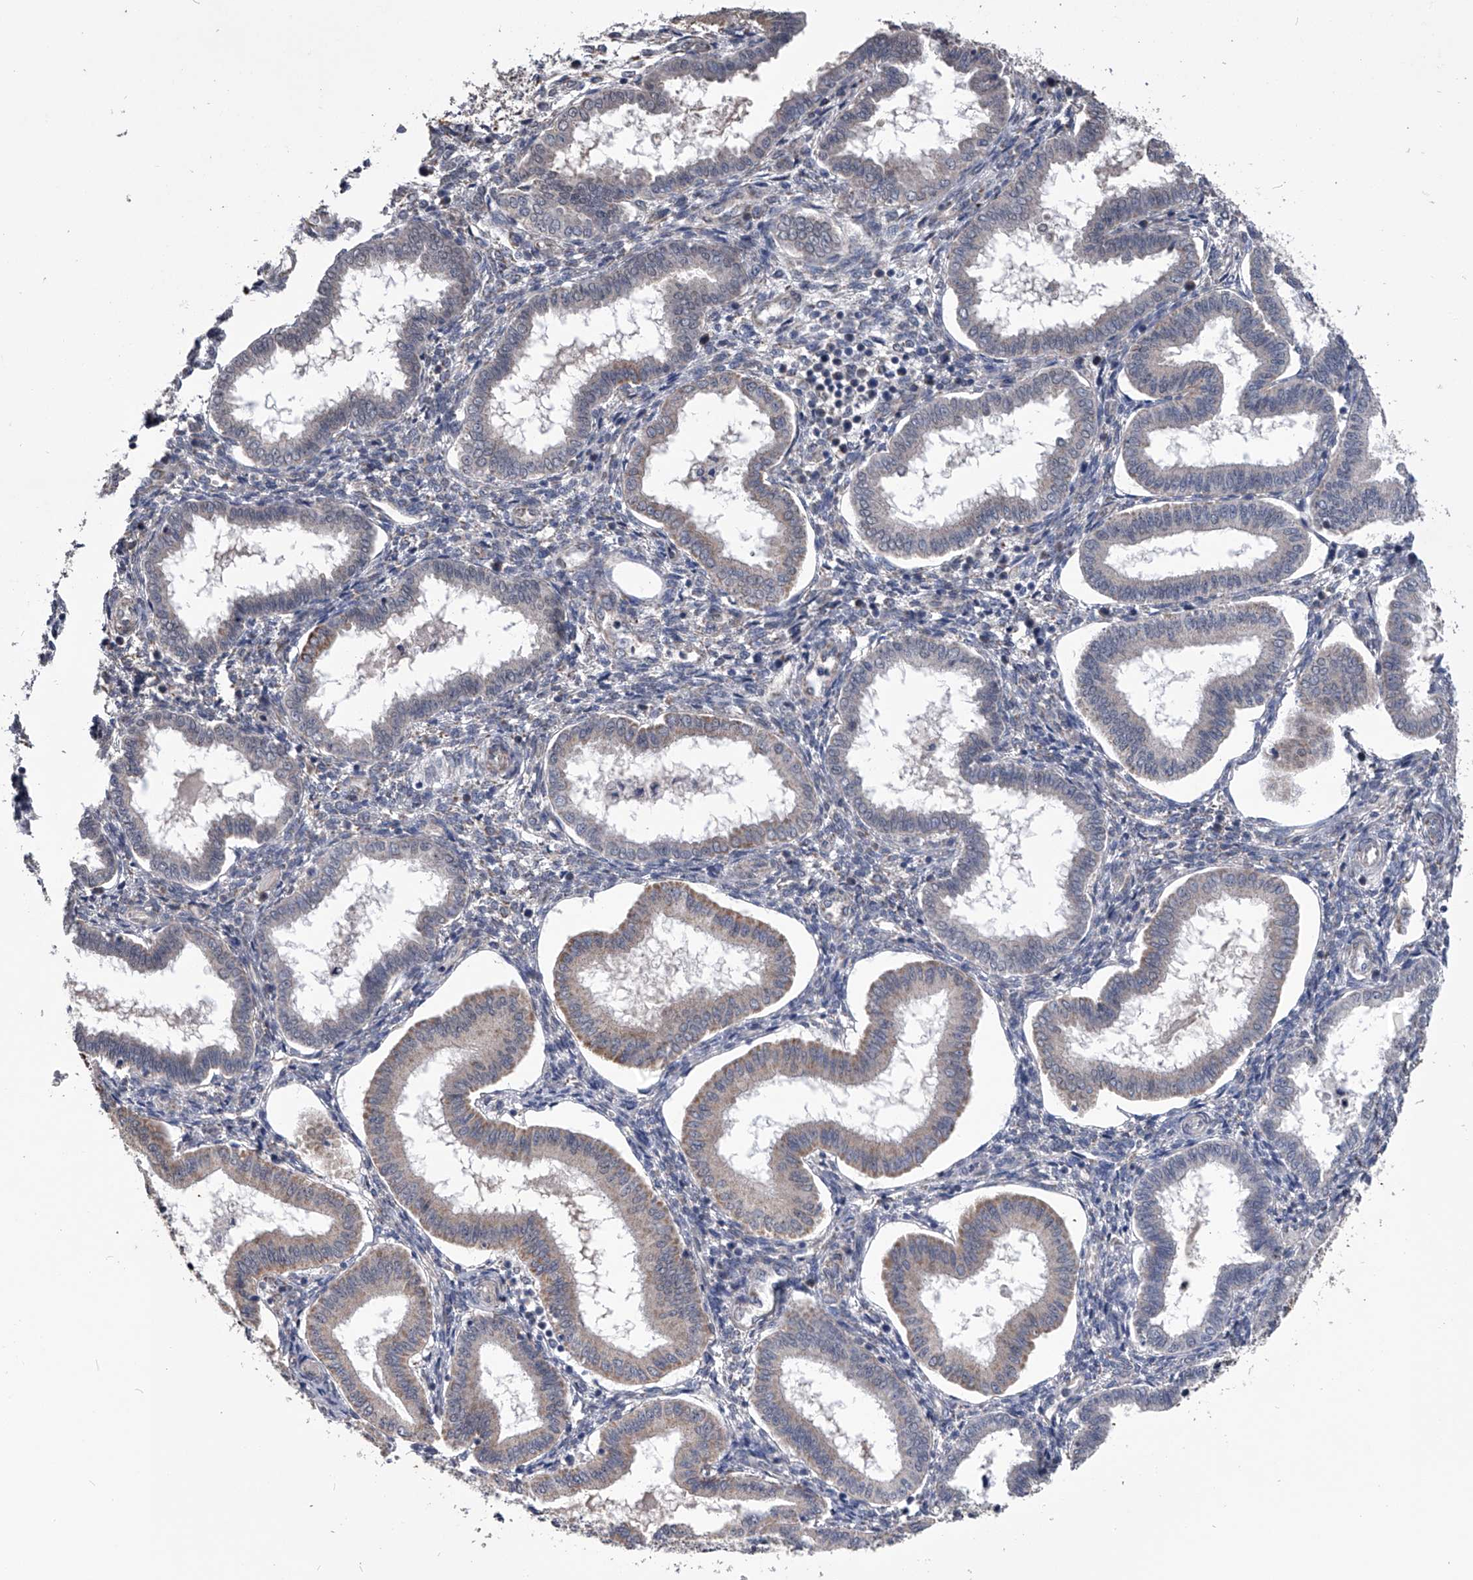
{"staining": {"intensity": "negative", "quantity": "none", "location": "none"}, "tissue": "endometrium", "cell_type": "Cells in endometrial stroma", "image_type": "normal", "snomed": [{"axis": "morphology", "description": "Normal tissue, NOS"}, {"axis": "topography", "description": "Endometrium"}], "caption": "This is a image of IHC staining of normal endometrium, which shows no staining in cells in endometrial stroma.", "gene": "OAT", "patient": {"sex": "female", "age": 24}}